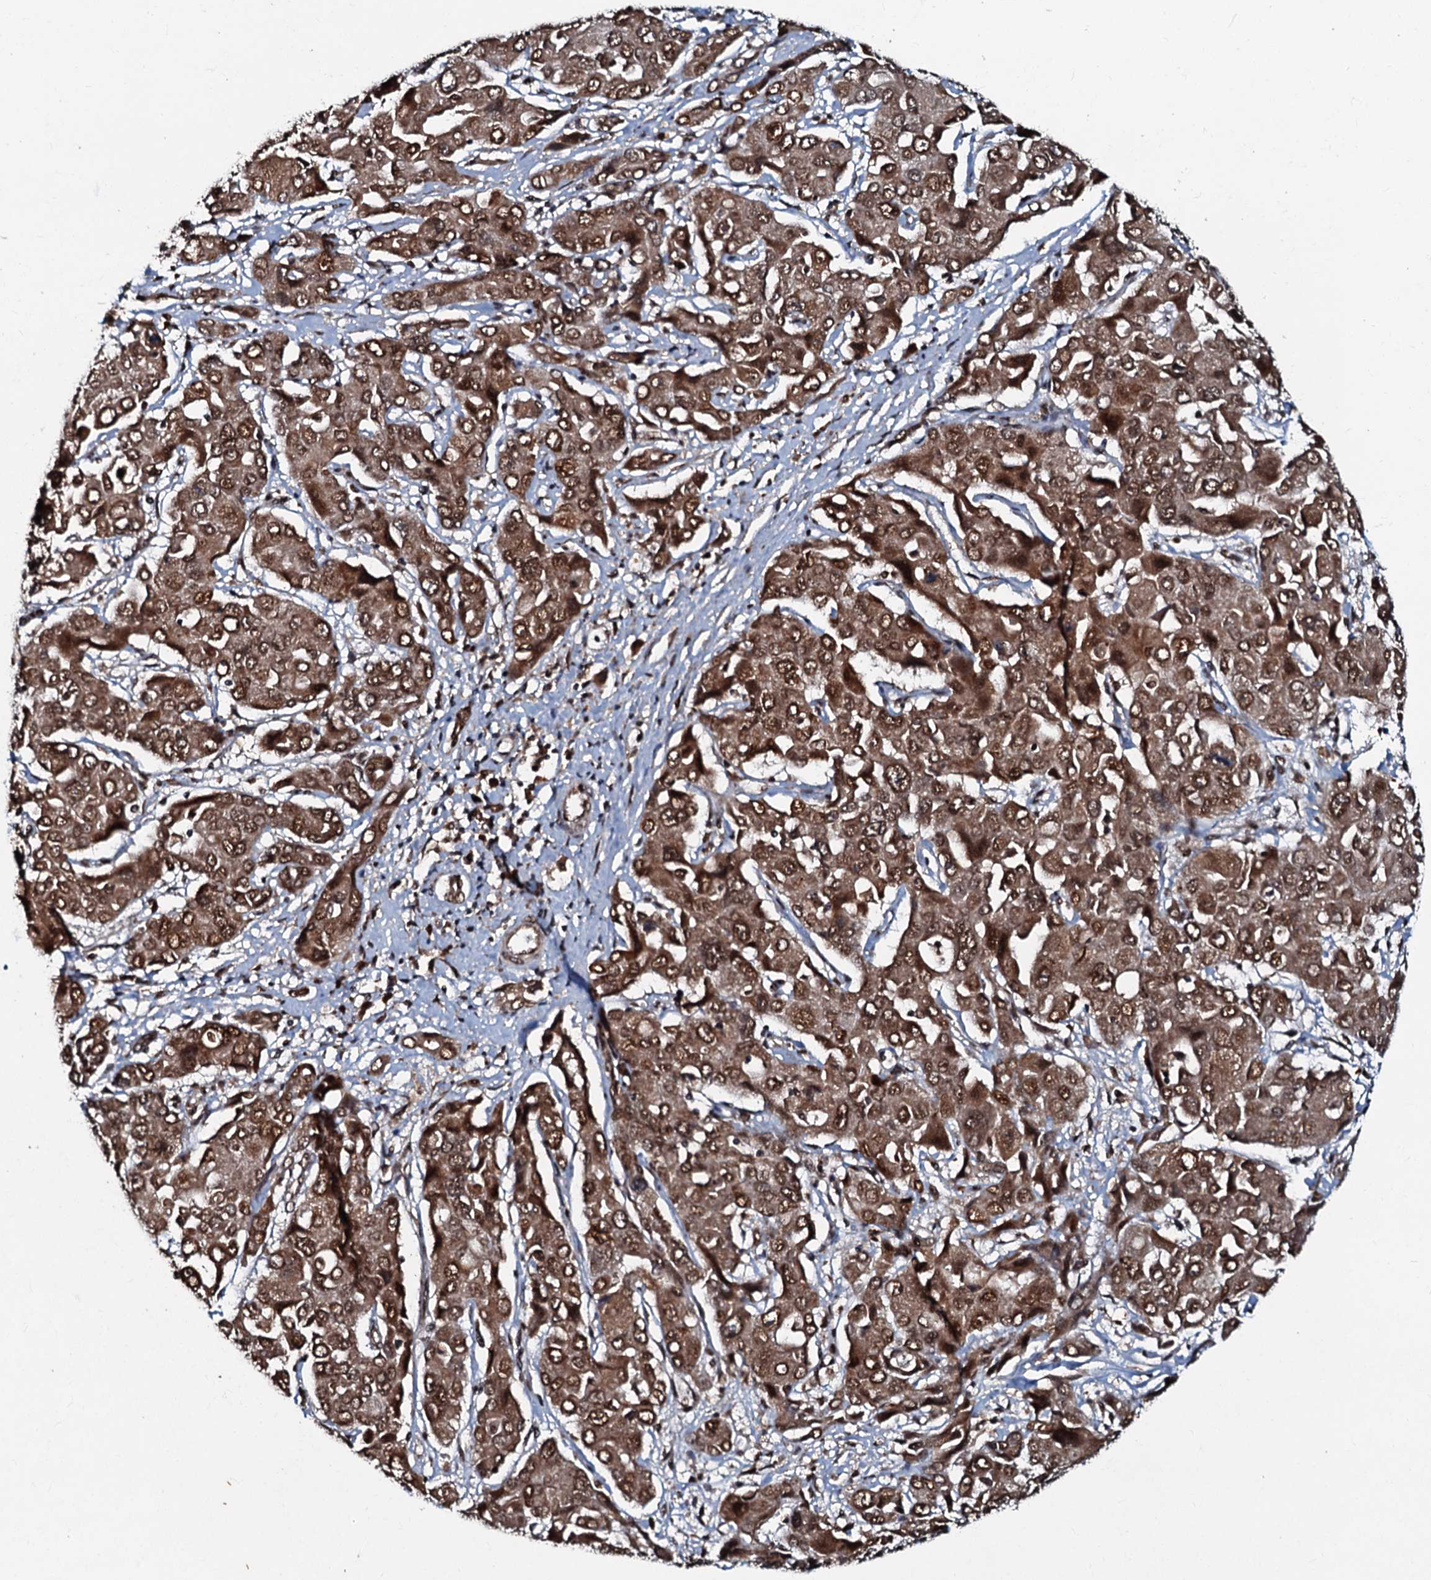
{"staining": {"intensity": "moderate", "quantity": ">75%", "location": "cytoplasmic/membranous,nuclear"}, "tissue": "liver cancer", "cell_type": "Tumor cells", "image_type": "cancer", "snomed": [{"axis": "morphology", "description": "Cholangiocarcinoma"}, {"axis": "topography", "description": "Liver"}], "caption": "Immunohistochemical staining of human liver cancer displays medium levels of moderate cytoplasmic/membranous and nuclear staining in about >75% of tumor cells. (DAB IHC with brightfield microscopy, high magnification).", "gene": "C18orf32", "patient": {"sex": "male", "age": 67}}